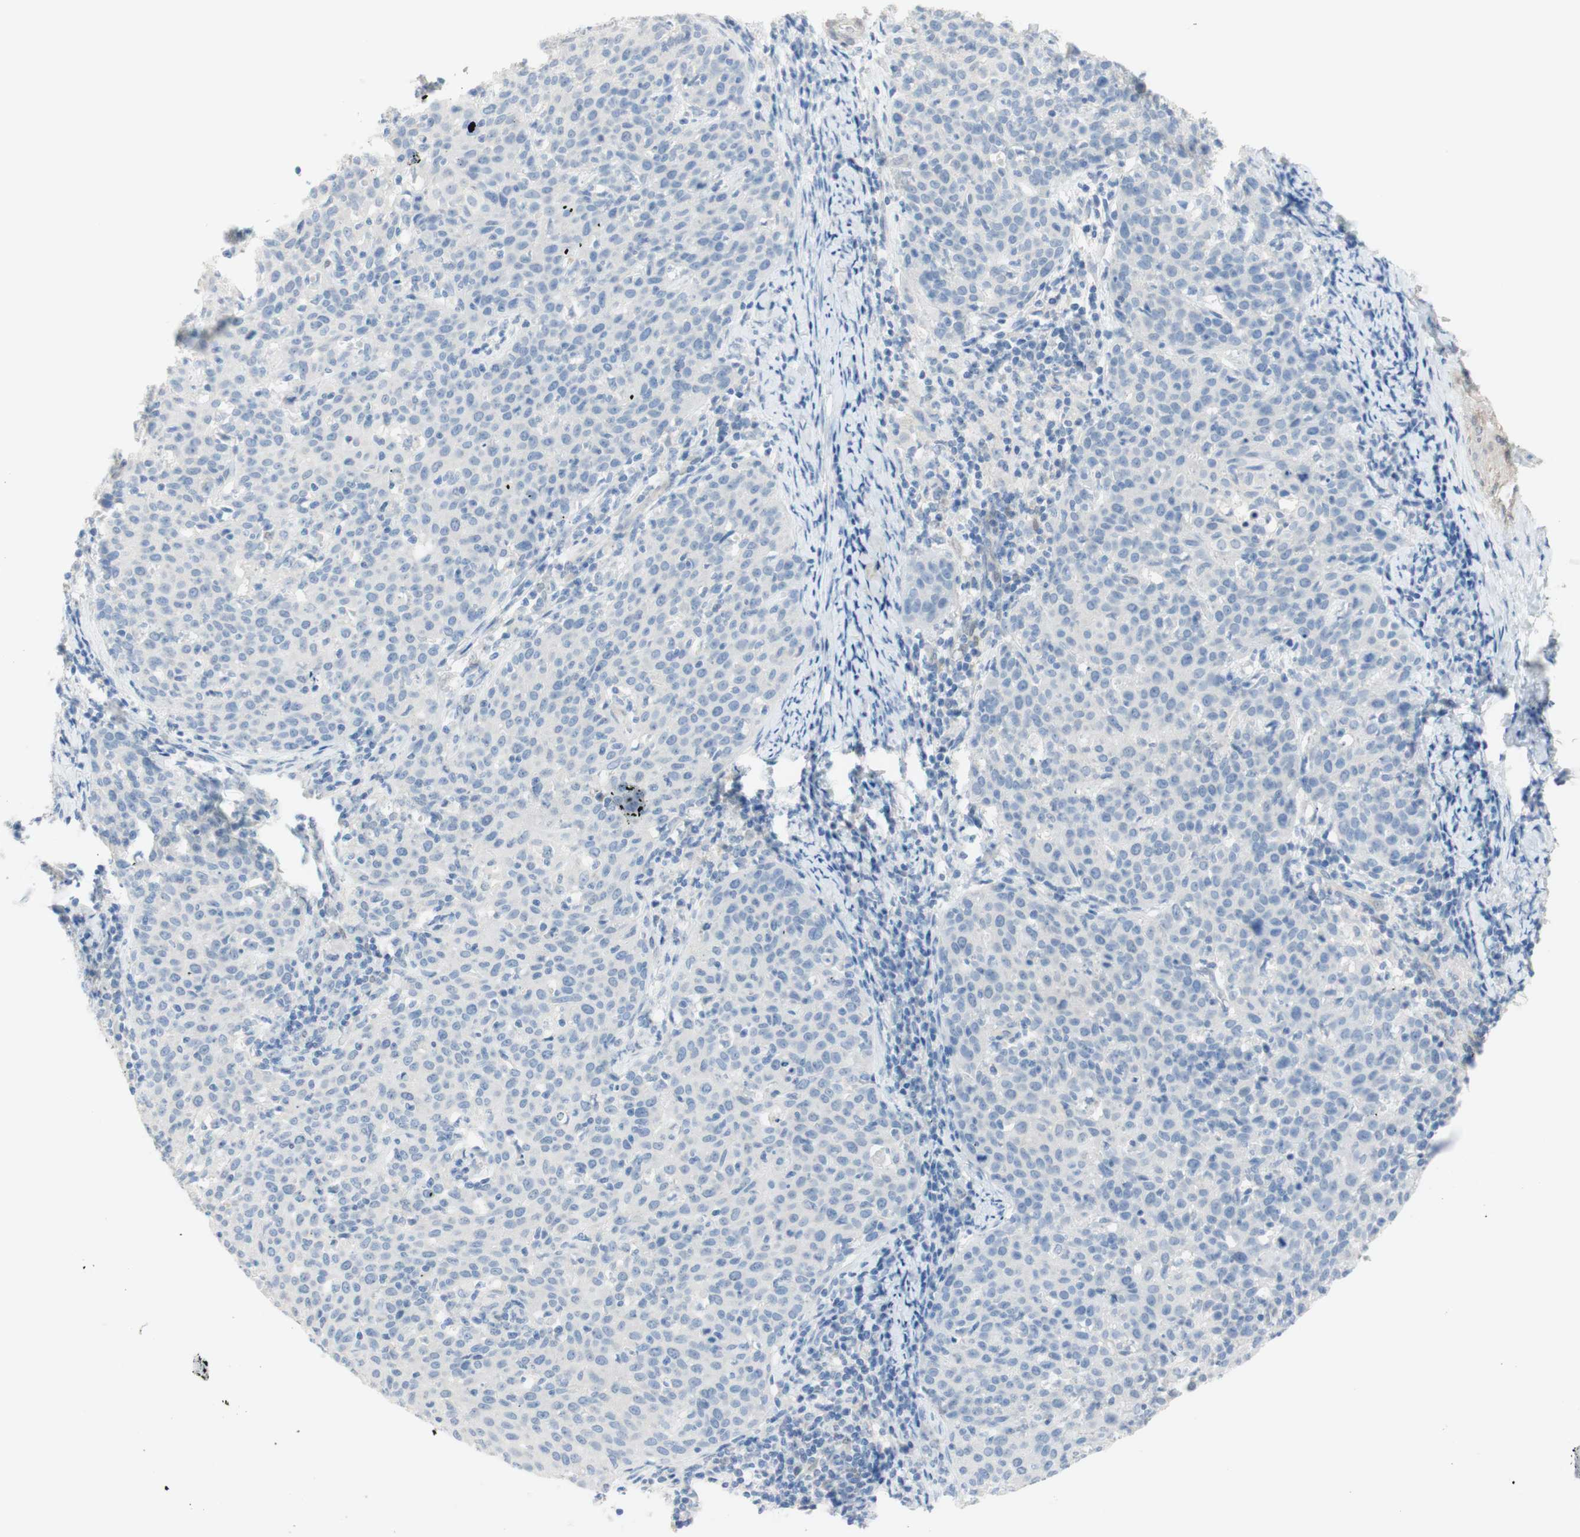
{"staining": {"intensity": "negative", "quantity": "none", "location": "none"}, "tissue": "cervical cancer", "cell_type": "Tumor cells", "image_type": "cancer", "snomed": [{"axis": "morphology", "description": "Squamous cell carcinoma, NOS"}, {"axis": "topography", "description": "Cervix"}], "caption": "Tumor cells are negative for brown protein staining in cervical squamous cell carcinoma.", "gene": "SELENBP1", "patient": {"sex": "female", "age": 38}}